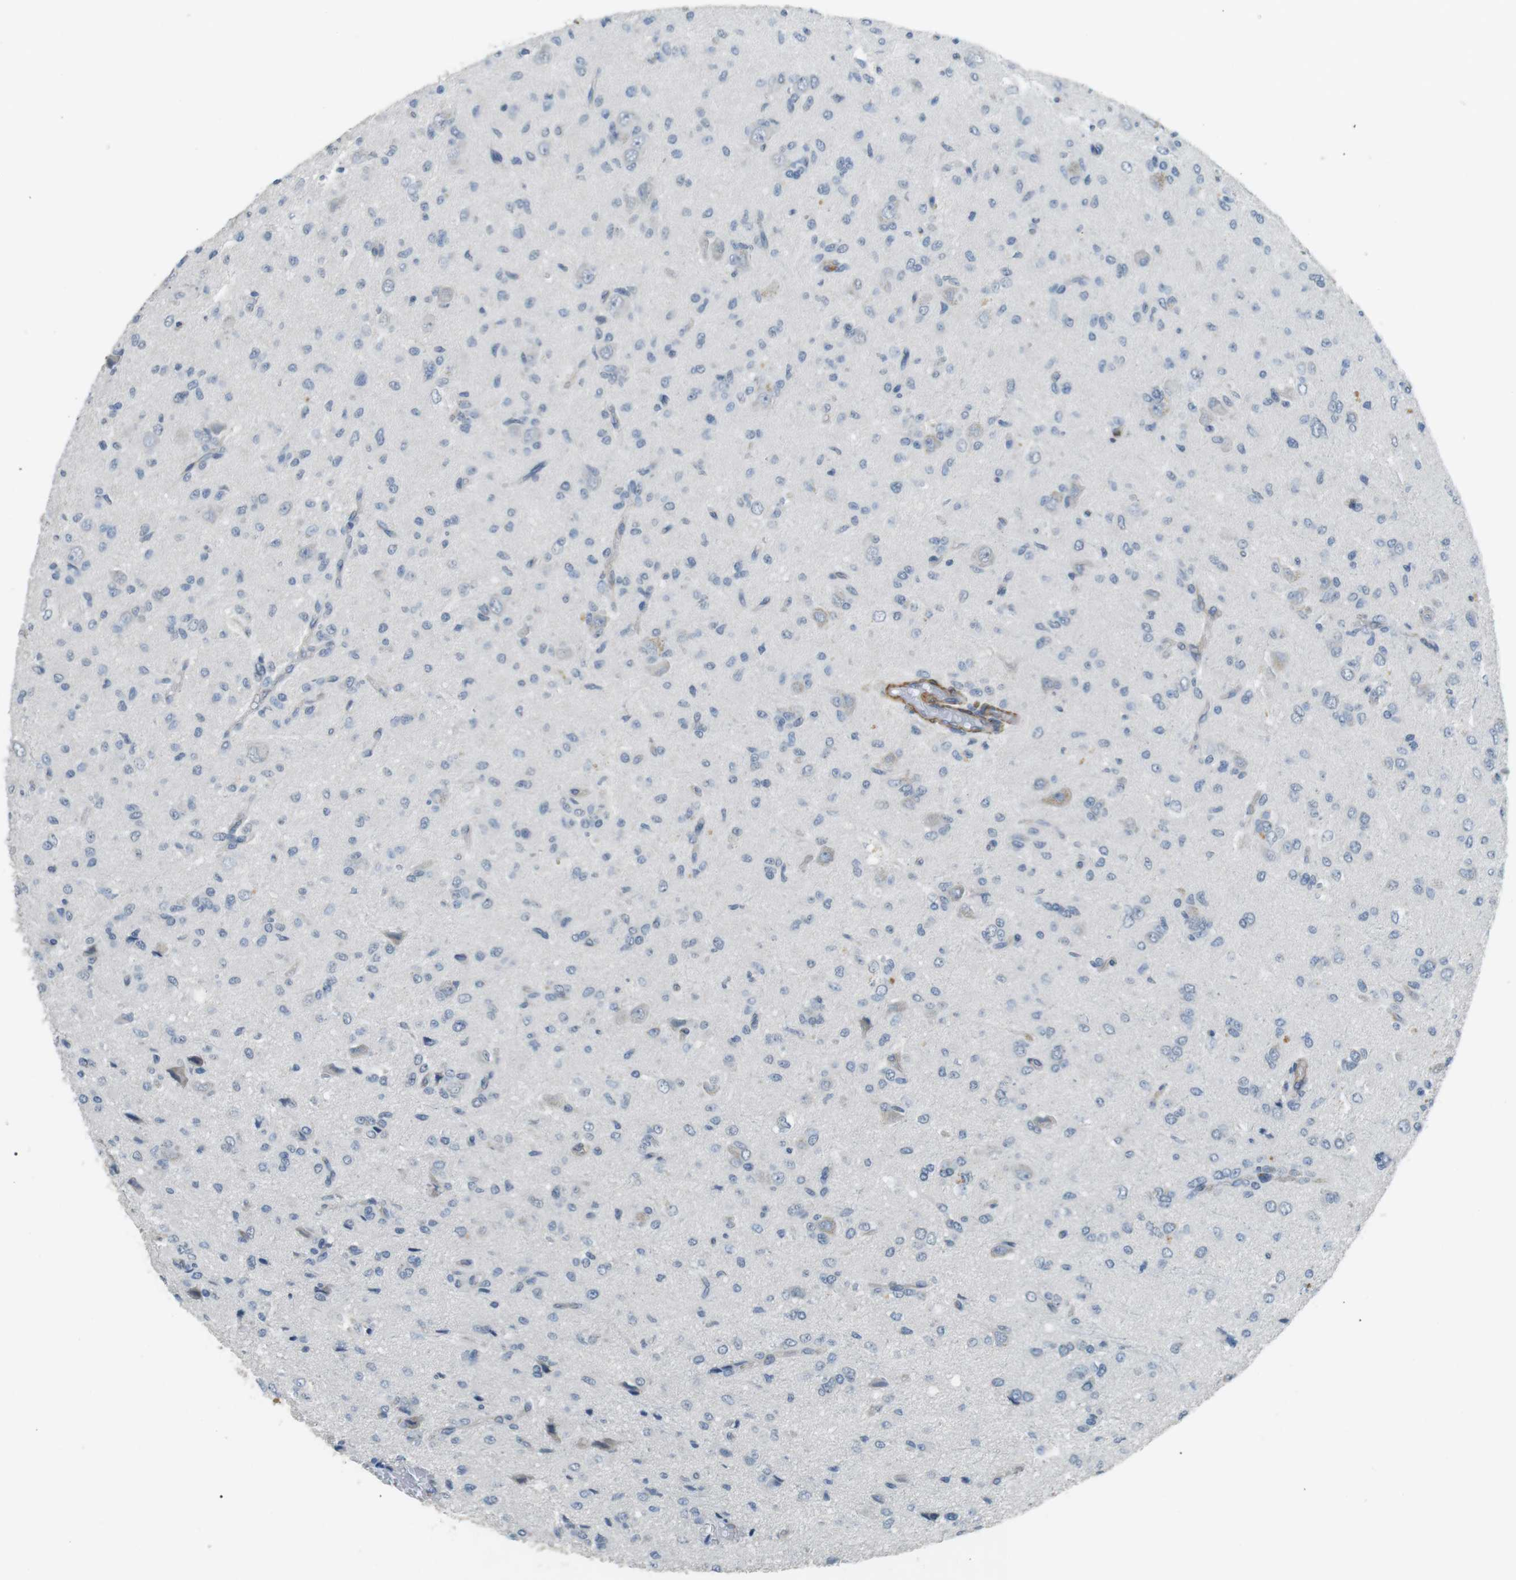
{"staining": {"intensity": "negative", "quantity": "none", "location": "none"}, "tissue": "glioma", "cell_type": "Tumor cells", "image_type": "cancer", "snomed": [{"axis": "morphology", "description": "Glioma, malignant, High grade"}, {"axis": "topography", "description": "Brain"}], "caption": "An image of malignant glioma (high-grade) stained for a protein shows no brown staining in tumor cells. Nuclei are stained in blue.", "gene": "GZMM", "patient": {"sex": "female", "age": 59}}